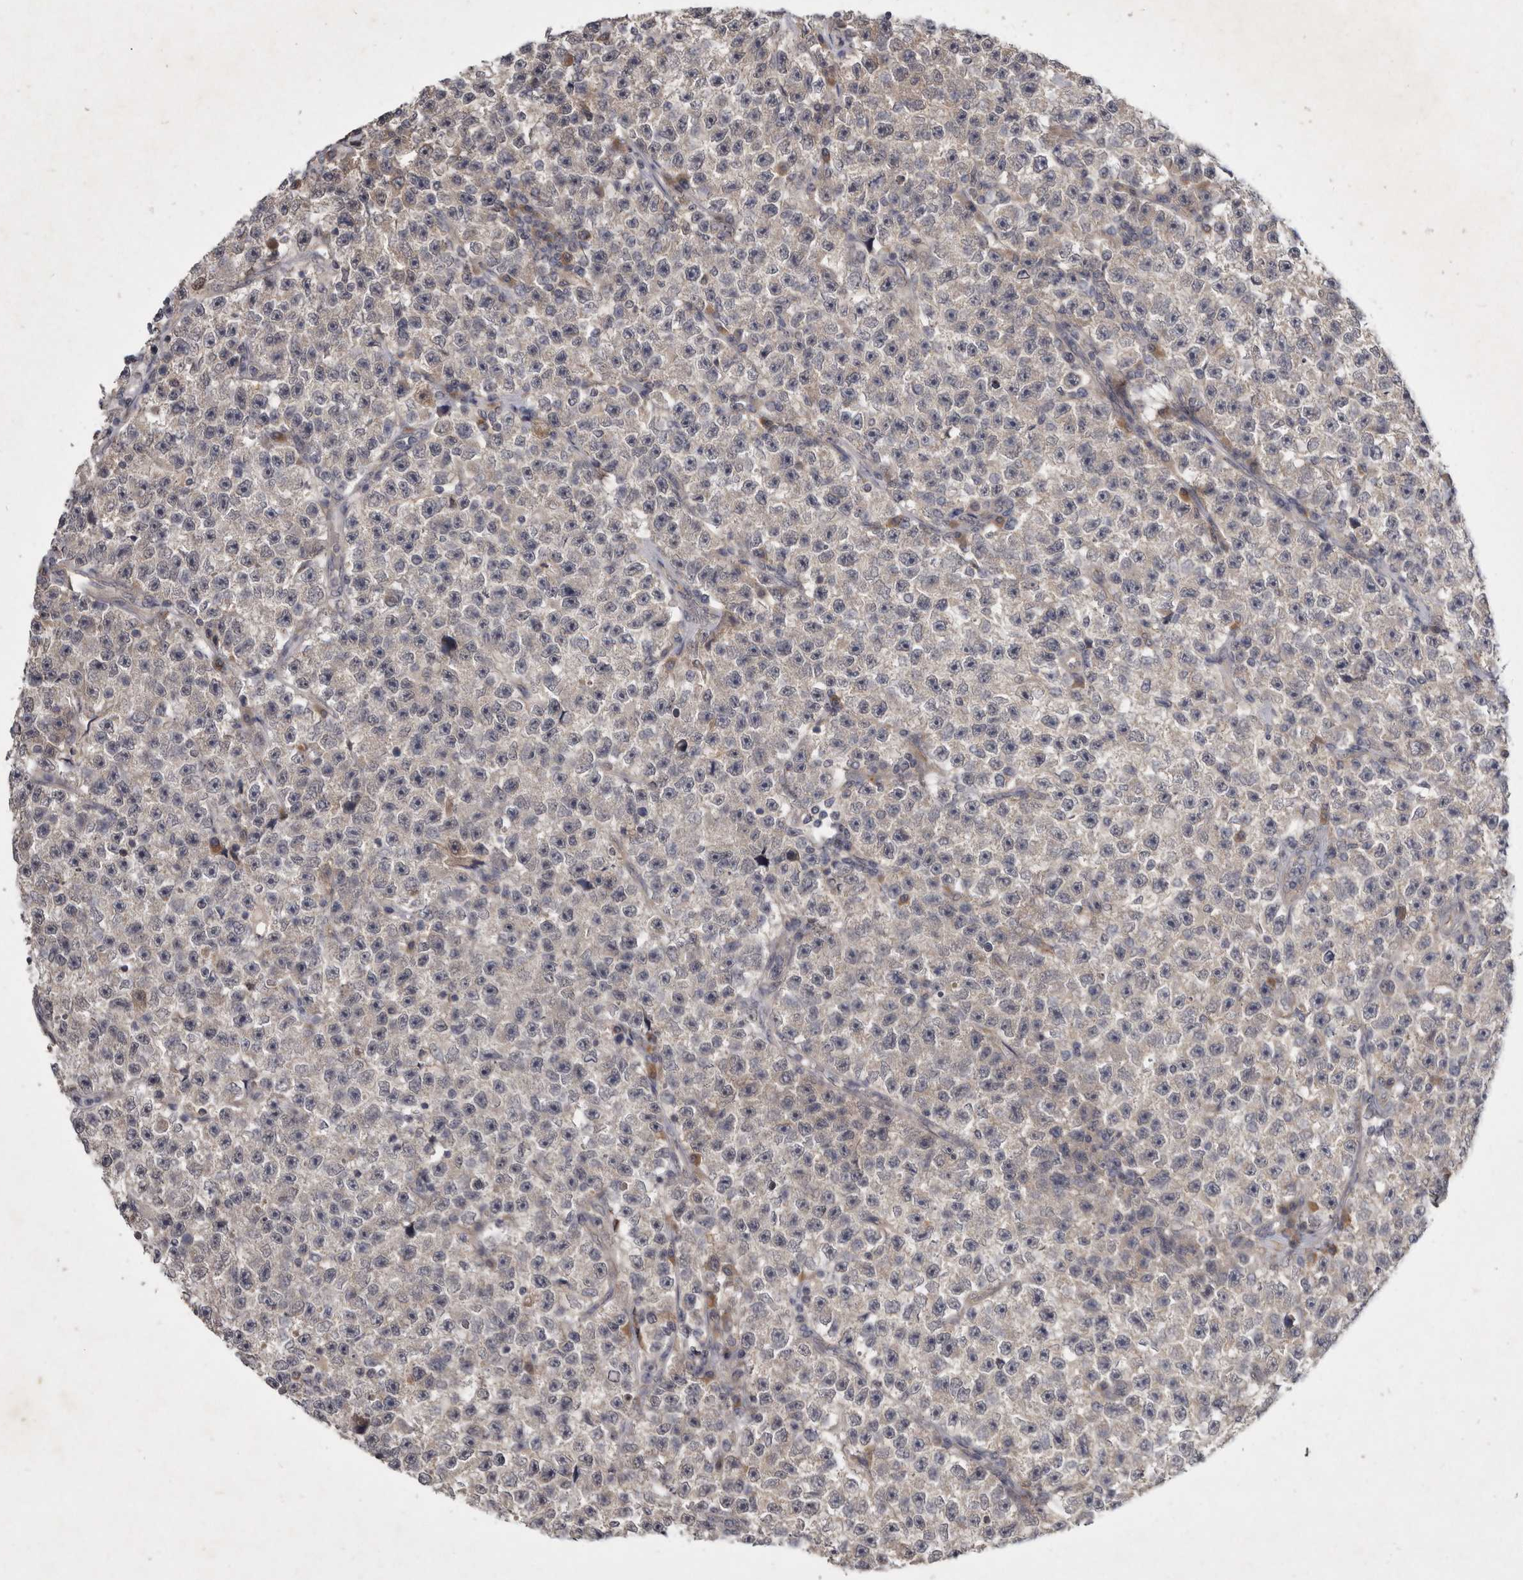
{"staining": {"intensity": "weak", "quantity": "<25%", "location": "cytoplasmic/membranous"}, "tissue": "testis cancer", "cell_type": "Tumor cells", "image_type": "cancer", "snomed": [{"axis": "morphology", "description": "Seminoma, NOS"}, {"axis": "topography", "description": "Testis"}], "caption": "A micrograph of testis seminoma stained for a protein reveals no brown staining in tumor cells.", "gene": "SLC22A1", "patient": {"sex": "male", "age": 22}}